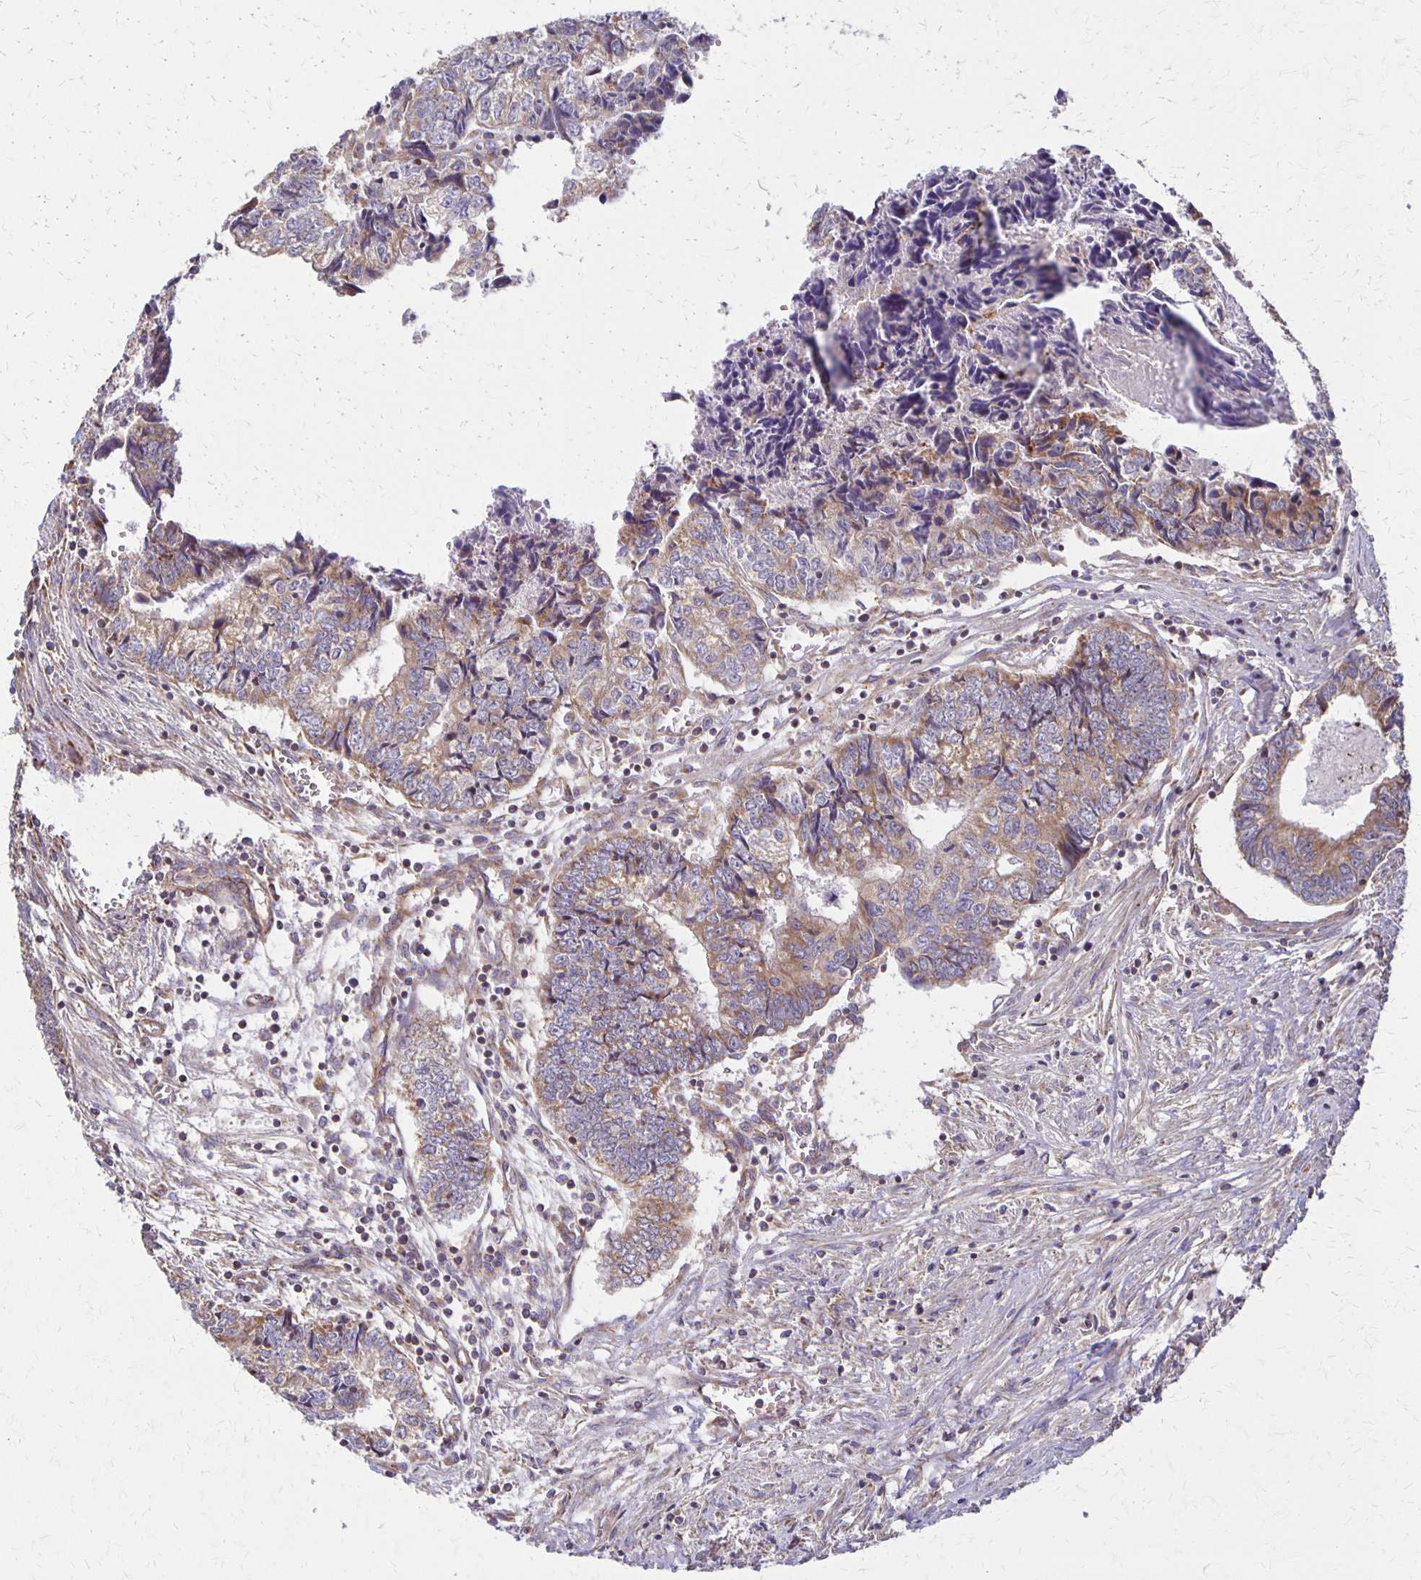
{"staining": {"intensity": "weak", "quantity": ">75%", "location": "cytoplasmic/membranous"}, "tissue": "colorectal cancer", "cell_type": "Tumor cells", "image_type": "cancer", "snomed": [{"axis": "morphology", "description": "Adenocarcinoma, NOS"}, {"axis": "topography", "description": "Colon"}], "caption": "The immunohistochemical stain labels weak cytoplasmic/membranous positivity in tumor cells of colorectal adenocarcinoma tissue.", "gene": "EIF4EBP2", "patient": {"sex": "male", "age": 86}}